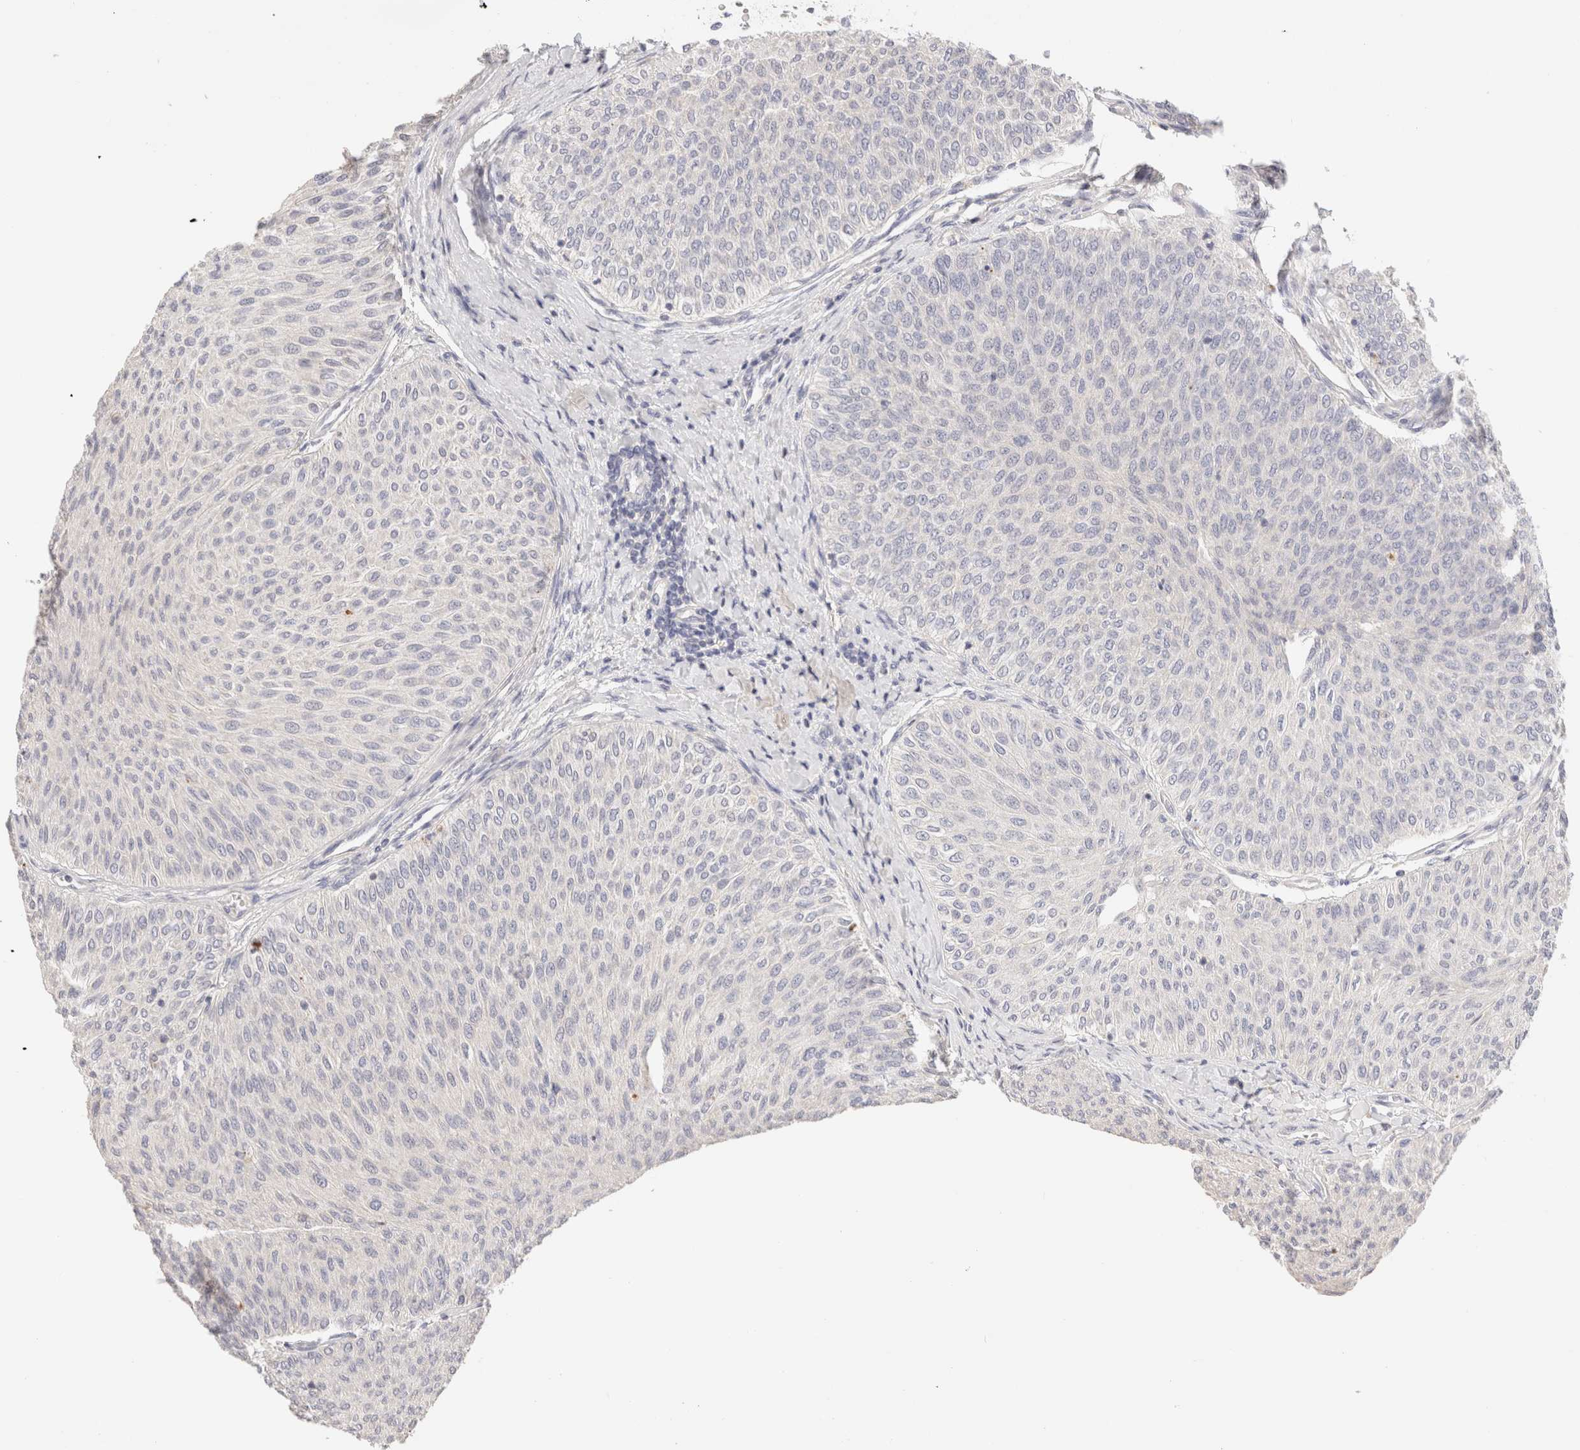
{"staining": {"intensity": "negative", "quantity": "none", "location": "none"}, "tissue": "urothelial cancer", "cell_type": "Tumor cells", "image_type": "cancer", "snomed": [{"axis": "morphology", "description": "Urothelial carcinoma, Low grade"}, {"axis": "topography", "description": "Urinary bladder"}], "caption": "Immunohistochemical staining of urothelial cancer displays no significant positivity in tumor cells. The staining is performed using DAB brown chromogen with nuclei counter-stained in using hematoxylin.", "gene": "SCGB2A2", "patient": {"sex": "male", "age": 78}}